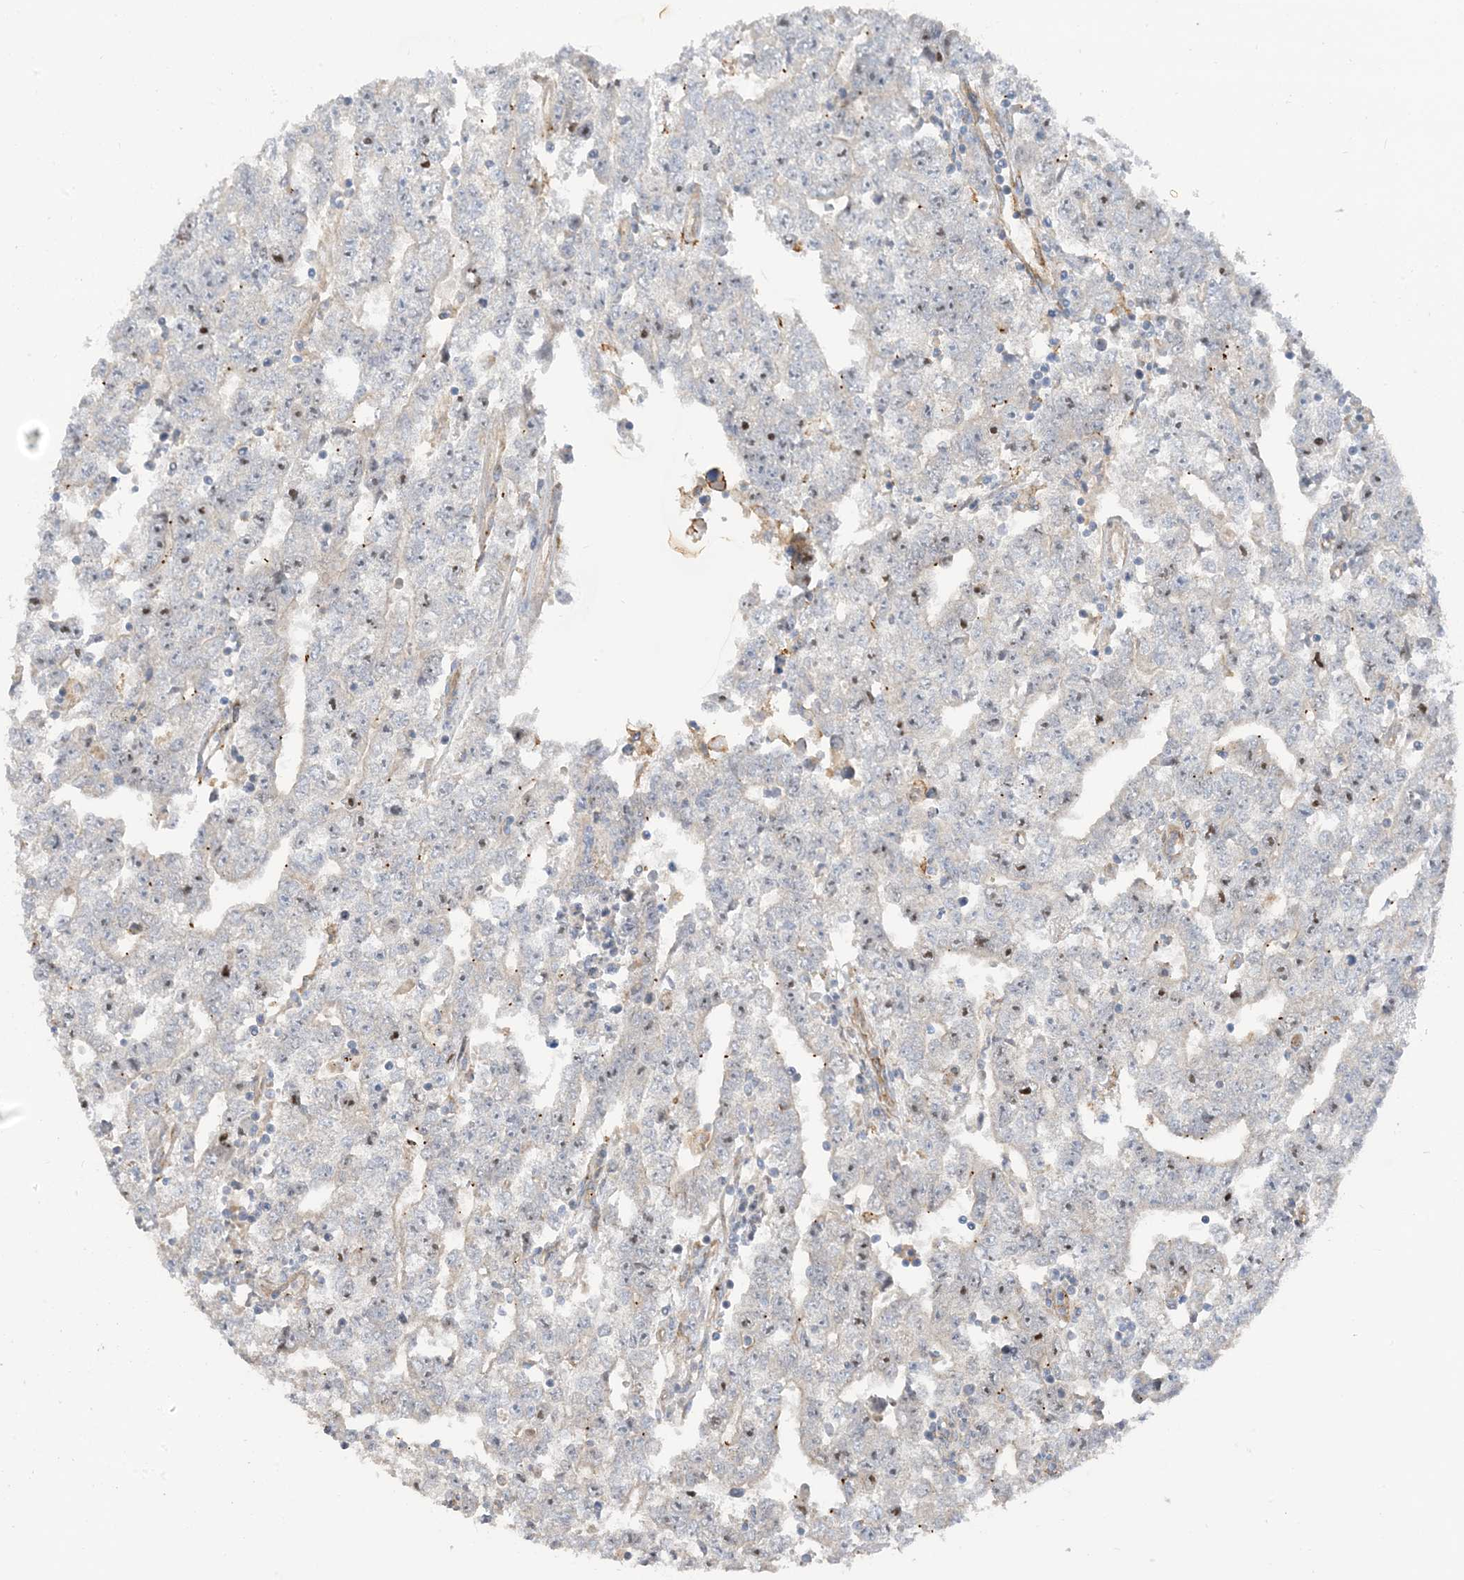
{"staining": {"intensity": "moderate", "quantity": "<25%", "location": "nuclear"}, "tissue": "testis cancer", "cell_type": "Tumor cells", "image_type": "cancer", "snomed": [{"axis": "morphology", "description": "Carcinoma, Embryonal, NOS"}, {"axis": "topography", "description": "Testis"}], "caption": "DAB immunohistochemical staining of testis cancer reveals moderate nuclear protein staining in approximately <25% of tumor cells.", "gene": "PEAR1", "patient": {"sex": "male", "age": 25}}